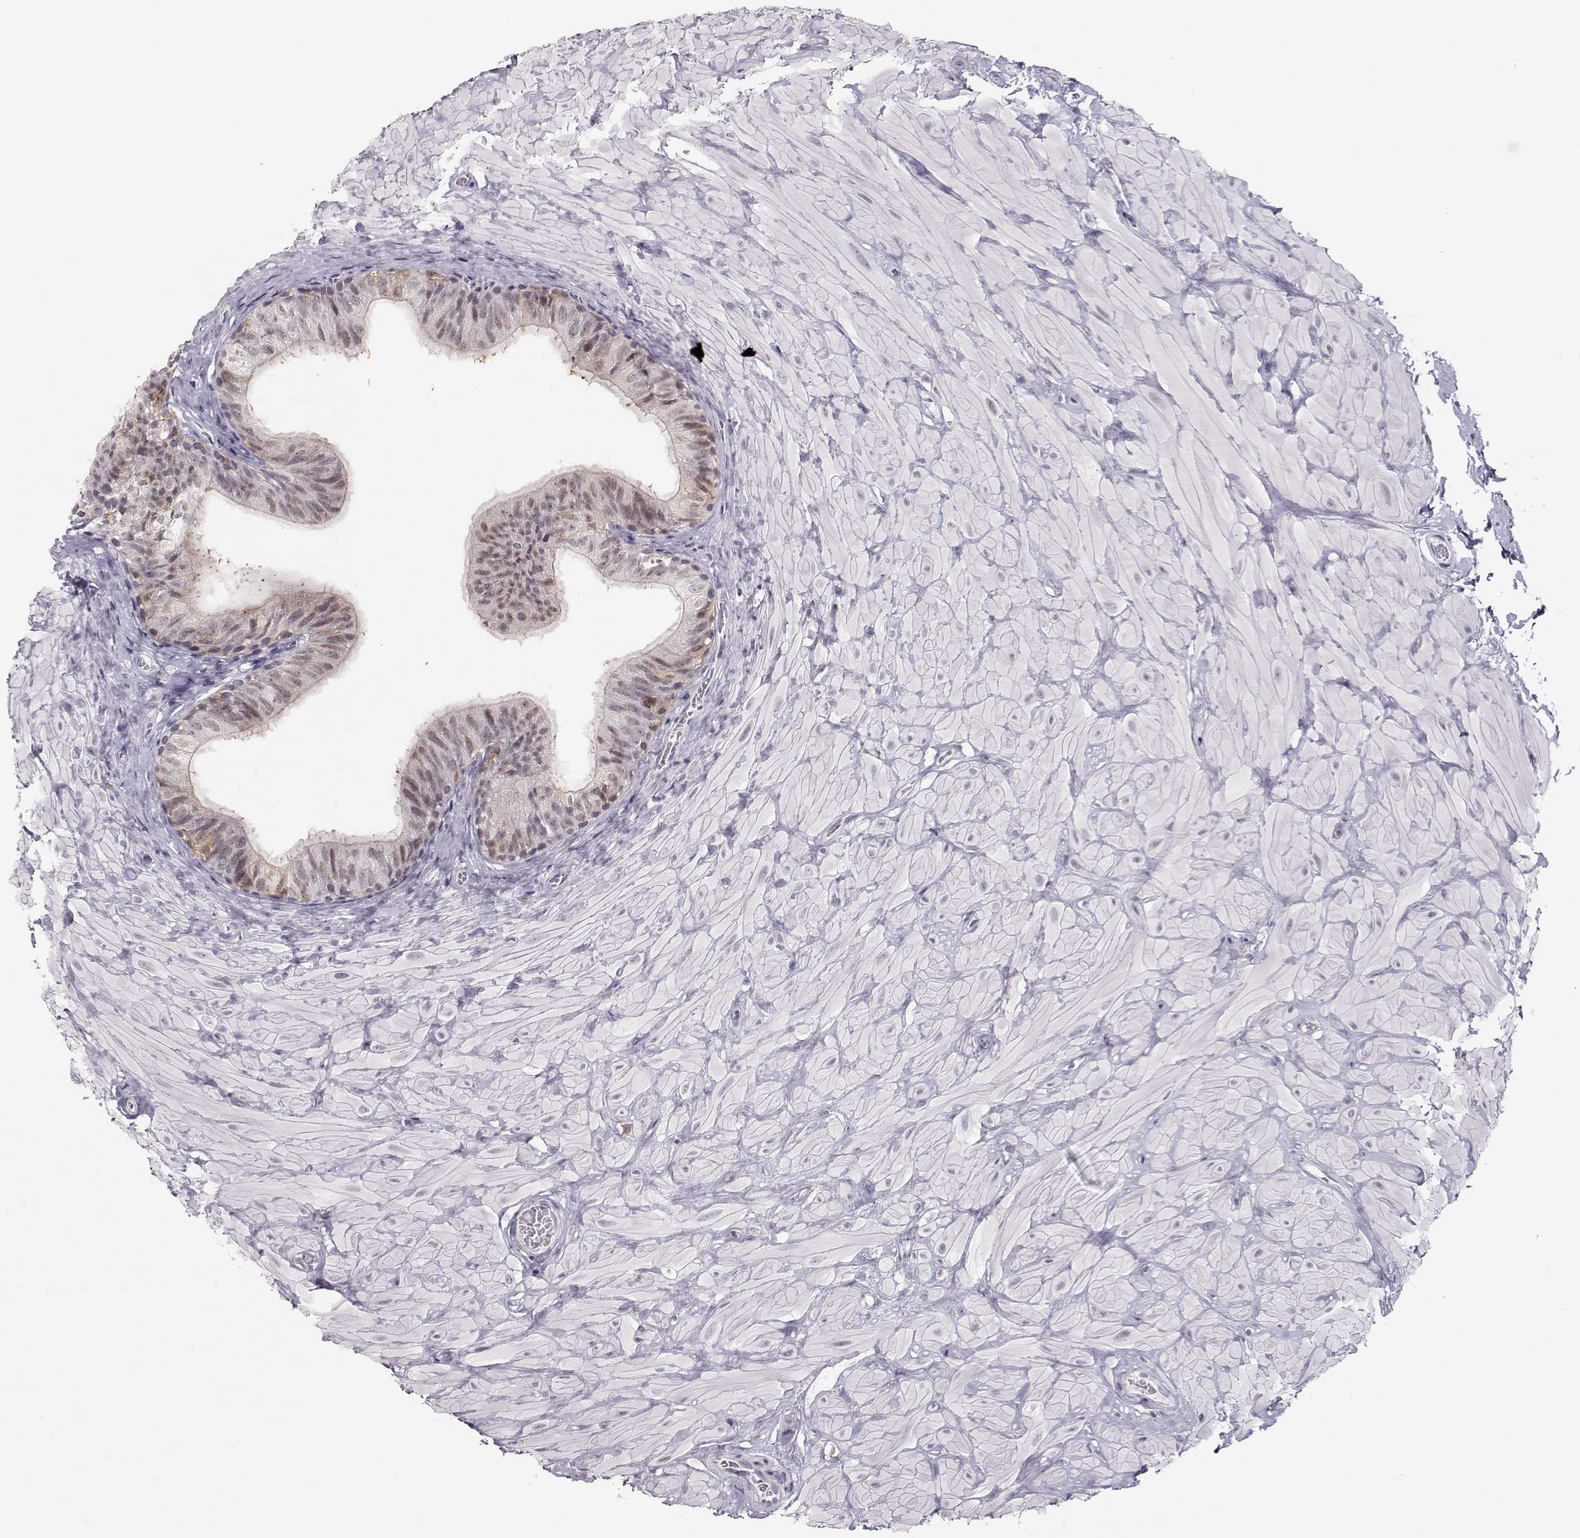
{"staining": {"intensity": "weak", "quantity": "<25%", "location": "nuclear"}, "tissue": "epididymis", "cell_type": "Glandular cells", "image_type": "normal", "snomed": [{"axis": "morphology", "description": "Normal tissue, NOS"}, {"axis": "topography", "description": "Epididymis"}, {"axis": "topography", "description": "Vas deferens"}], "caption": "Immunohistochemical staining of unremarkable human epididymis exhibits no significant expression in glandular cells. (Stains: DAB immunohistochemistry (IHC) with hematoxylin counter stain, Microscopy: brightfield microscopy at high magnification).", "gene": "TEPP", "patient": {"sex": "male", "age": 23}}